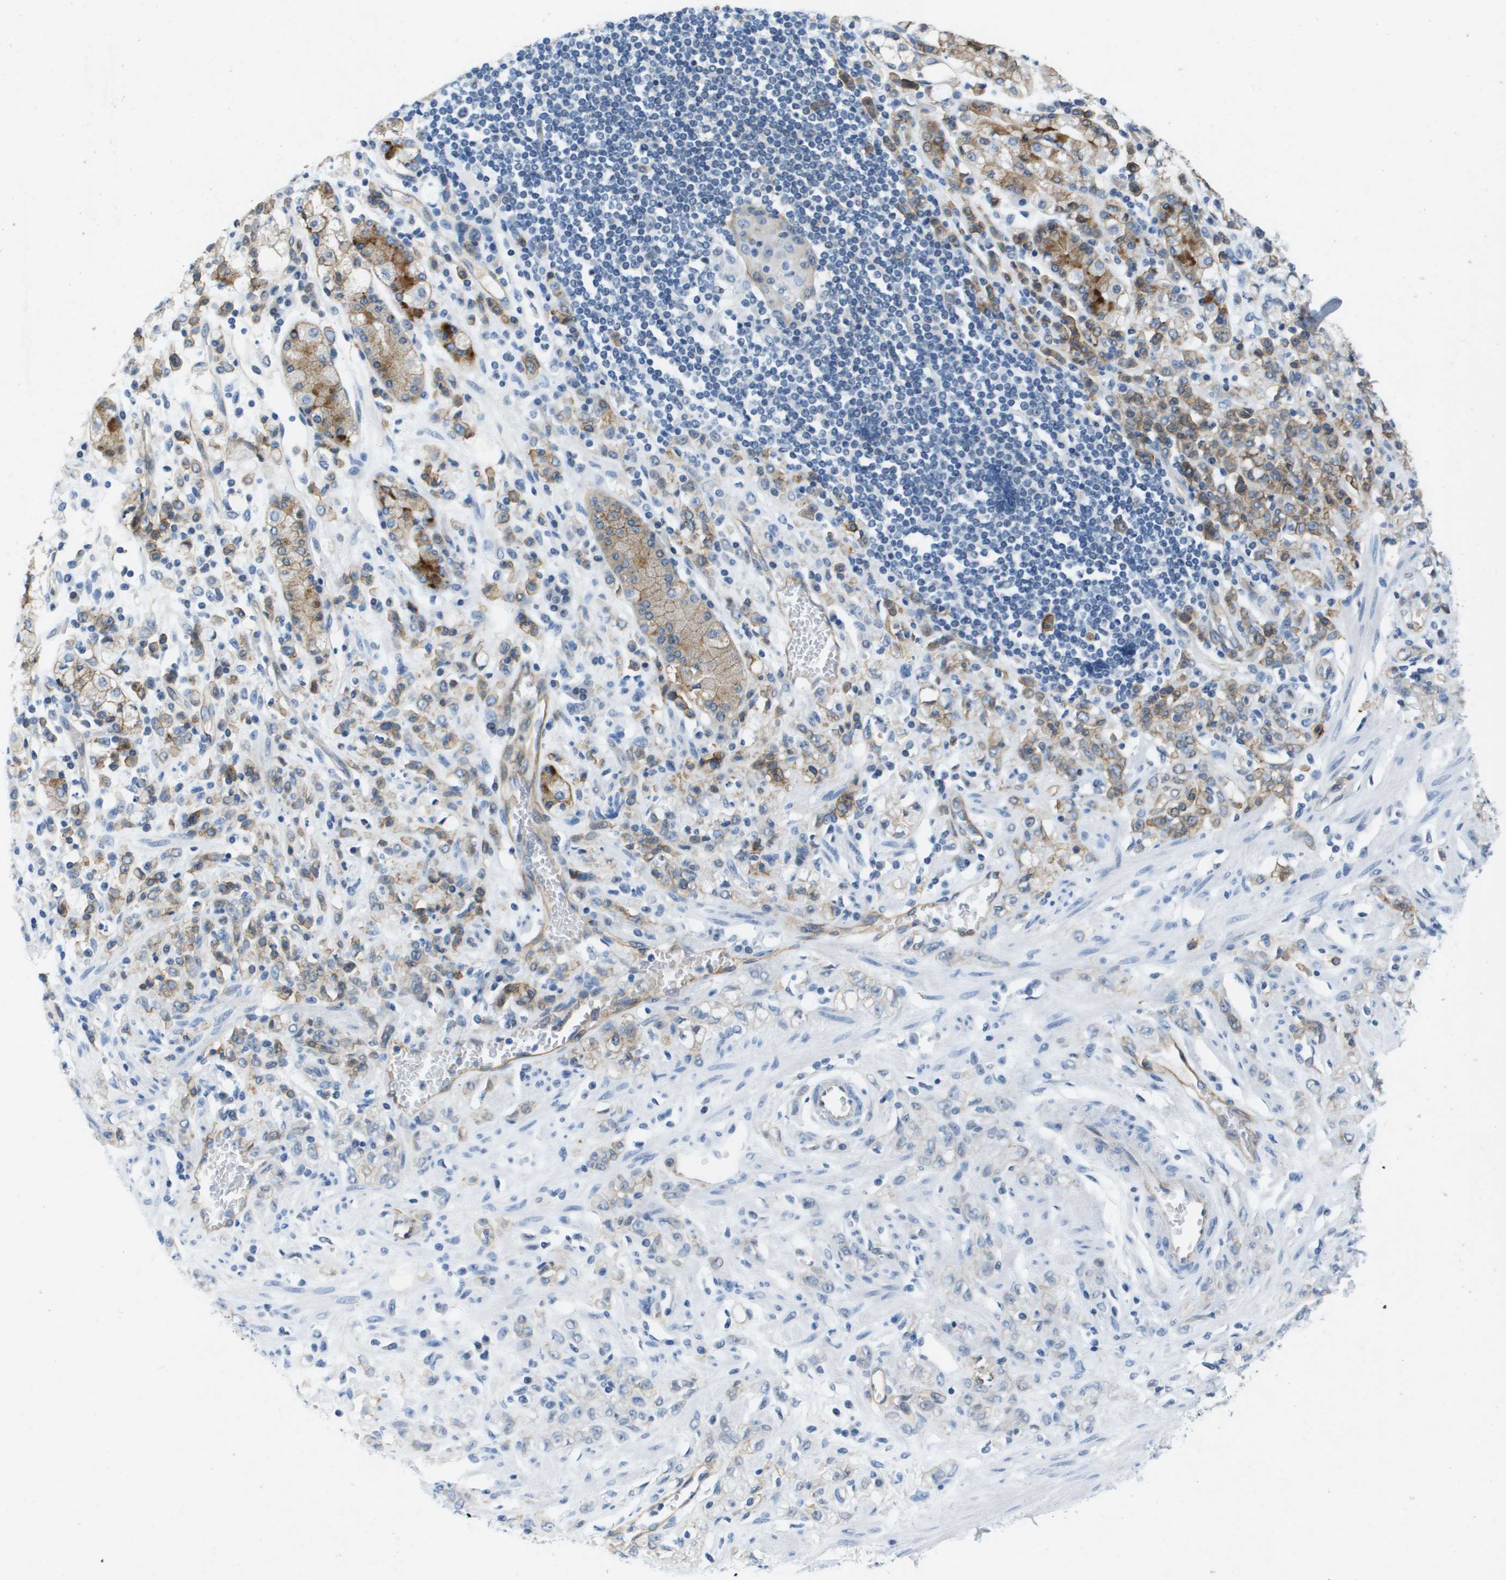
{"staining": {"intensity": "moderate", "quantity": "25%-75%", "location": "cytoplasmic/membranous"}, "tissue": "stomach cancer", "cell_type": "Tumor cells", "image_type": "cancer", "snomed": [{"axis": "morphology", "description": "Normal tissue, NOS"}, {"axis": "morphology", "description": "Adenocarcinoma, NOS"}, {"axis": "topography", "description": "Stomach"}], "caption": "Human stomach cancer stained with a brown dye displays moderate cytoplasmic/membranous positive expression in about 25%-75% of tumor cells.", "gene": "ITGA6", "patient": {"sex": "male", "age": 82}}